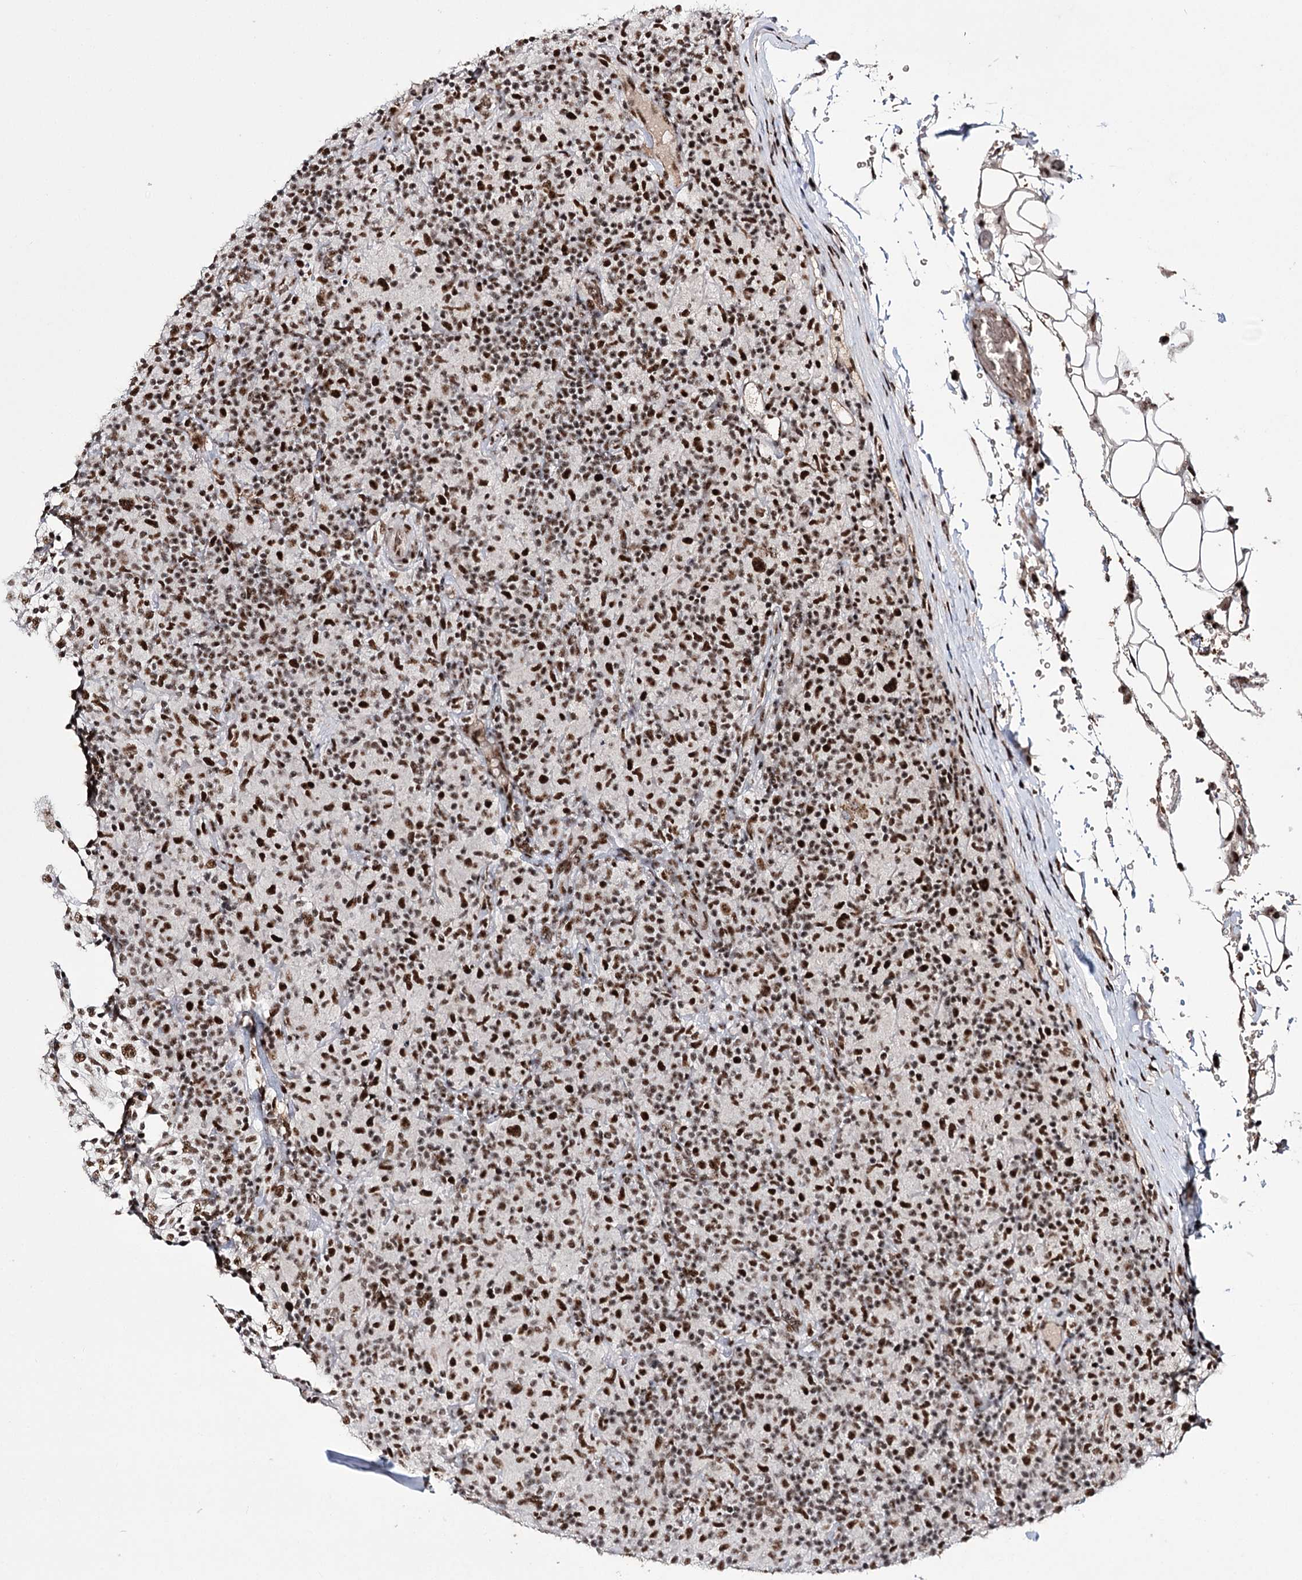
{"staining": {"intensity": "strong", "quantity": ">75%", "location": "nuclear"}, "tissue": "lymphoma", "cell_type": "Tumor cells", "image_type": "cancer", "snomed": [{"axis": "morphology", "description": "Hodgkin's disease, NOS"}, {"axis": "topography", "description": "Lymph node"}], "caption": "A brown stain shows strong nuclear expression of a protein in human lymphoma tumor cells. (Brightfield microscopy of DAB IHC at high magnification).", "gene": "PRPF40A", "patient": {"sex": "male", "age": 70}}